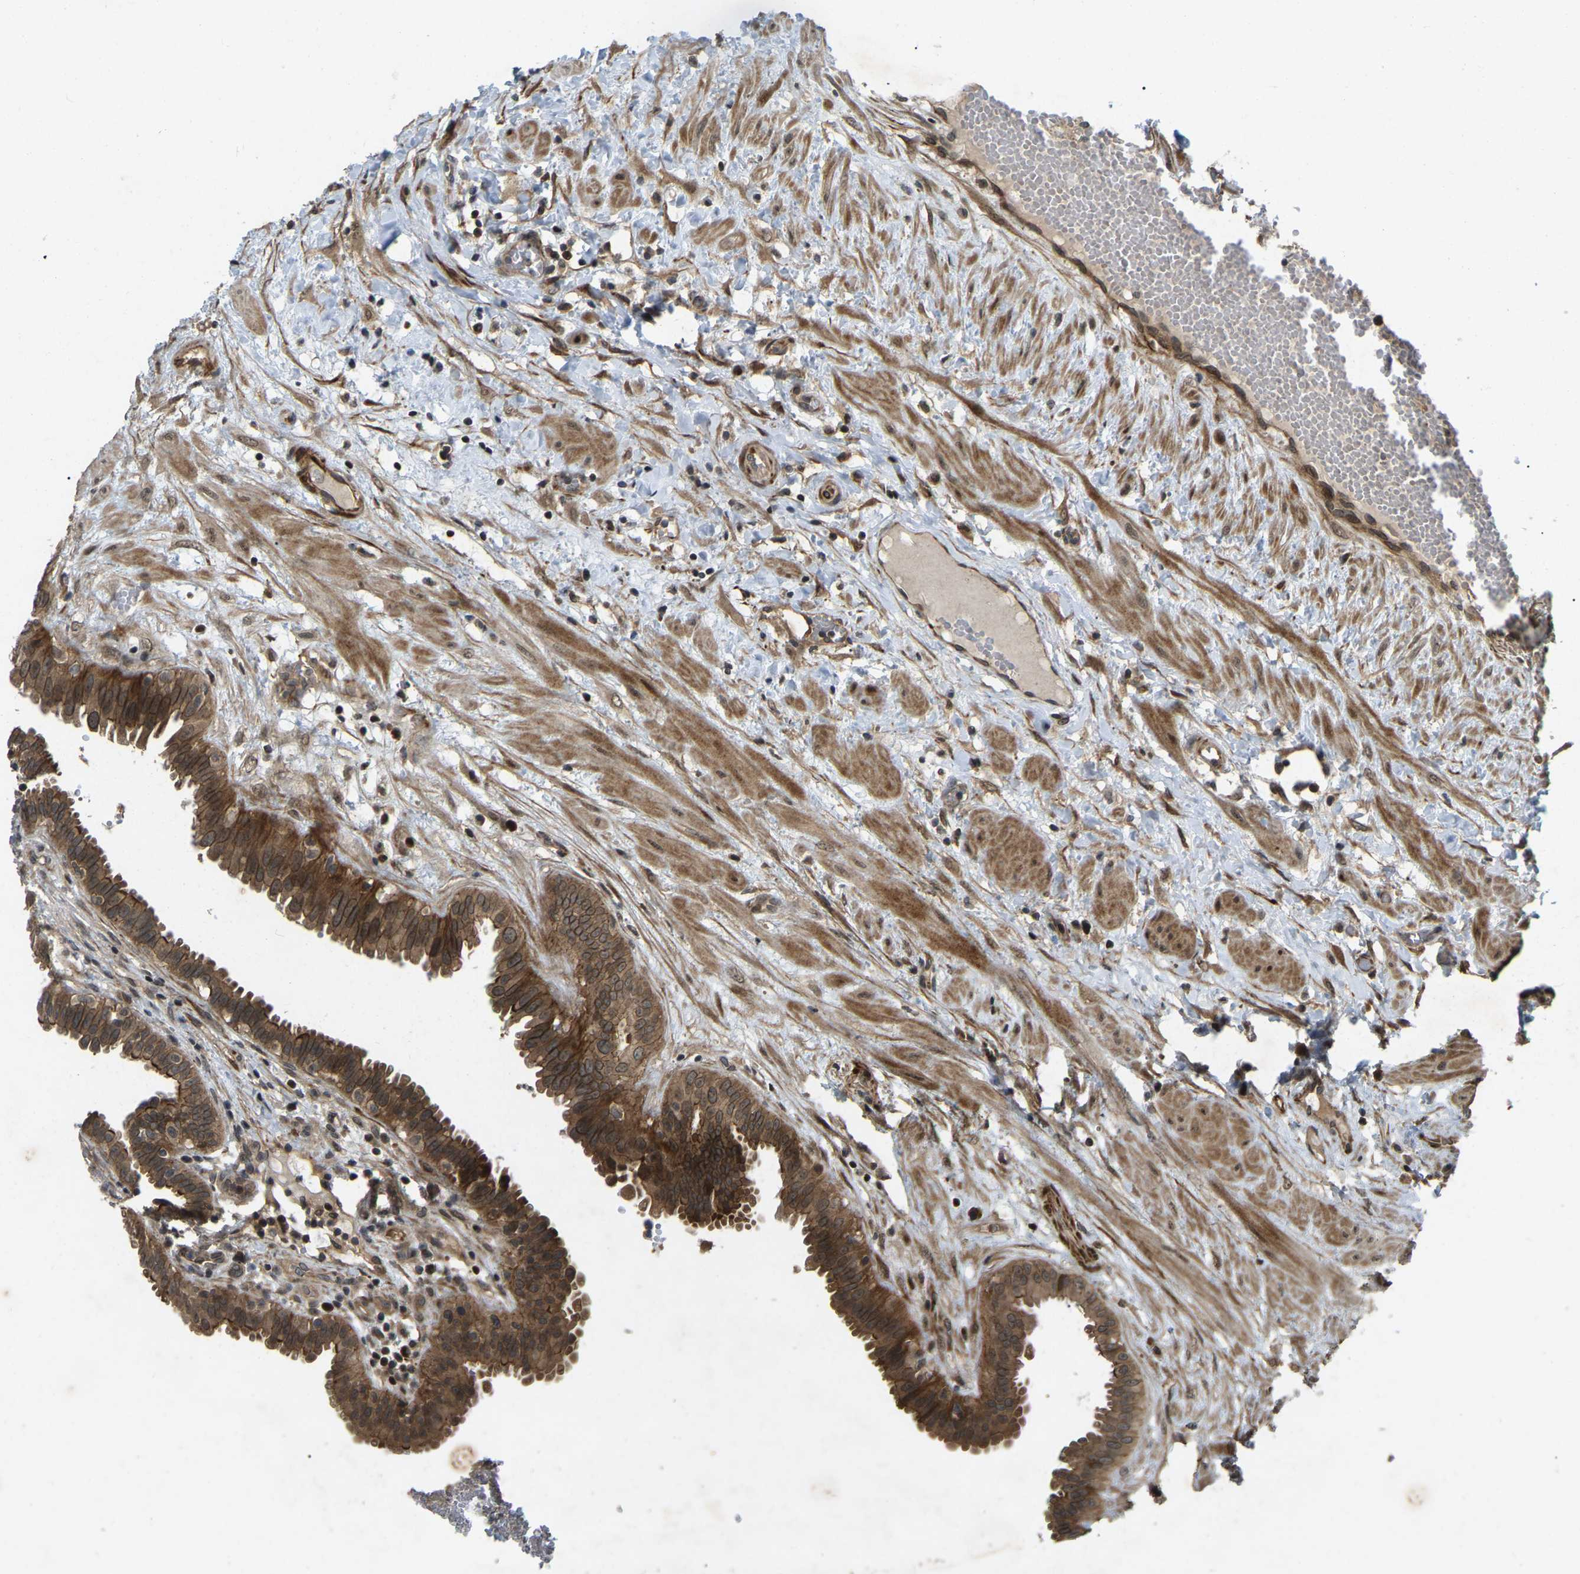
{"staining": {"intensity": "strong", "quantity": ">75%", "location": "cytoplasmic/membranous,nuclear"}, "tissue": "seminal vesicle", "cell_type": "Glandular cells", "image_type": "normal", "snomed": [{"axis": "morphology", "description": "Normal tissue, NOS"}, {"axis": "morphology", "description": "Adenocarcinoma, High grade"}, {"axis": "topography", "description": "Prostate"}, {"axis": "topography", "description": "Seminal veicle"}], "caption": "Immunohistochemical staining of normal human seminal vesicle shows >75% levels of strong cytoplasmic/membranous,nuclear protein positivity in approximately >75% of glandular cells. (DAB IHC with brightfield microscopy, high magnification).", "gene": "KIAA1549", "patient": {"sex": "male", "age": 55}}